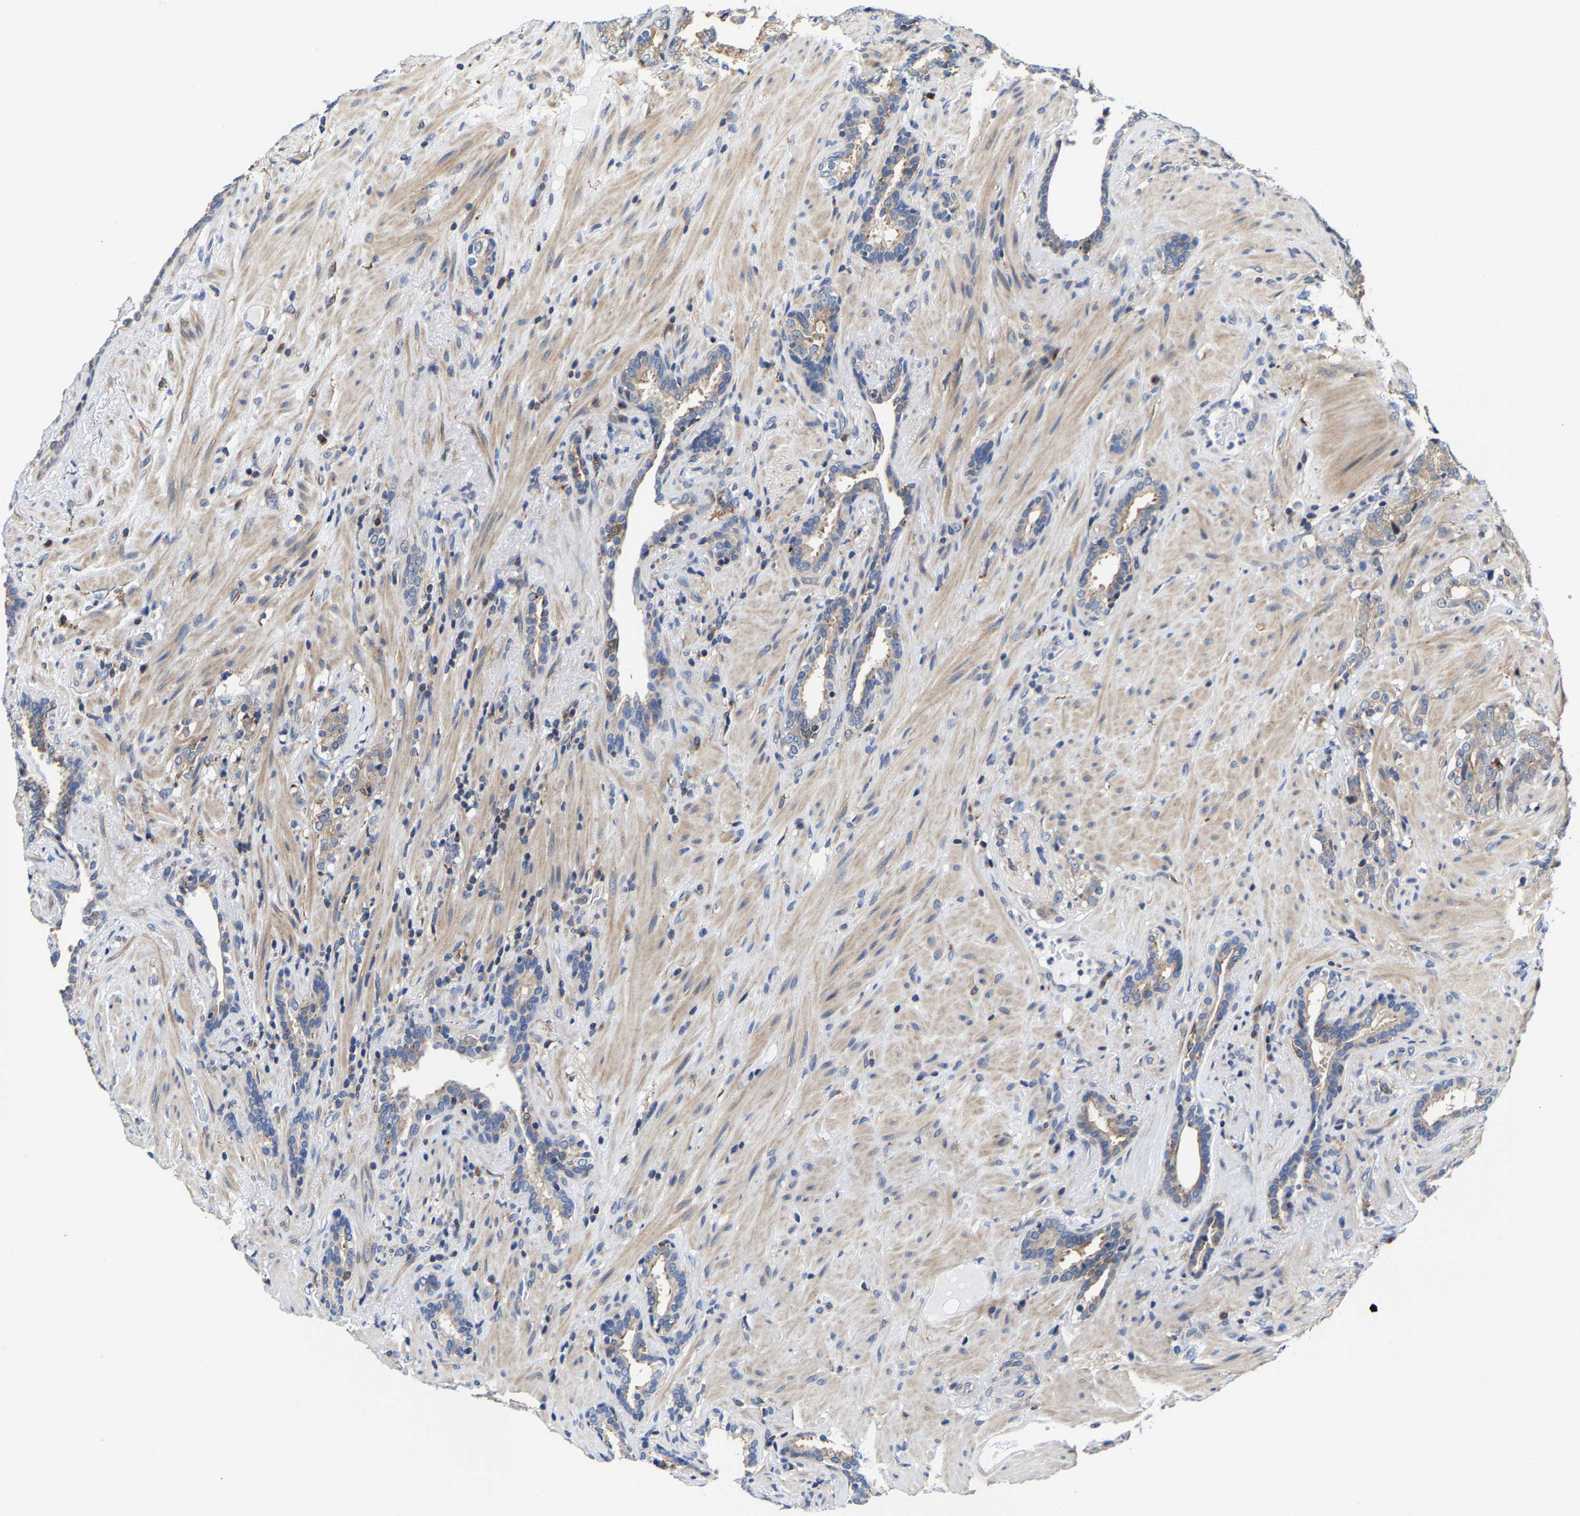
{"staining": {"intensity": "weak", "quantity": ">75%", "location": "cytoplasmic/membranous"}, "tissue": "prostate cancer", "cell_type": "Tumor cells", "image_type": "cancer", "snomed": [{"axis": "morphology", "description": "Adenocarcinoma, High grade"}, {"axis": "topography", "description": "Prostate"}], "caption": "This image displays IHC staining of prostate adenocarcinoma (high-grade), with low weak cytoplasmic/membranous positivity in about >75% of tumor cells.", "gene": "PFKFB3", "patient": {"sex": "male", "age": 71}}